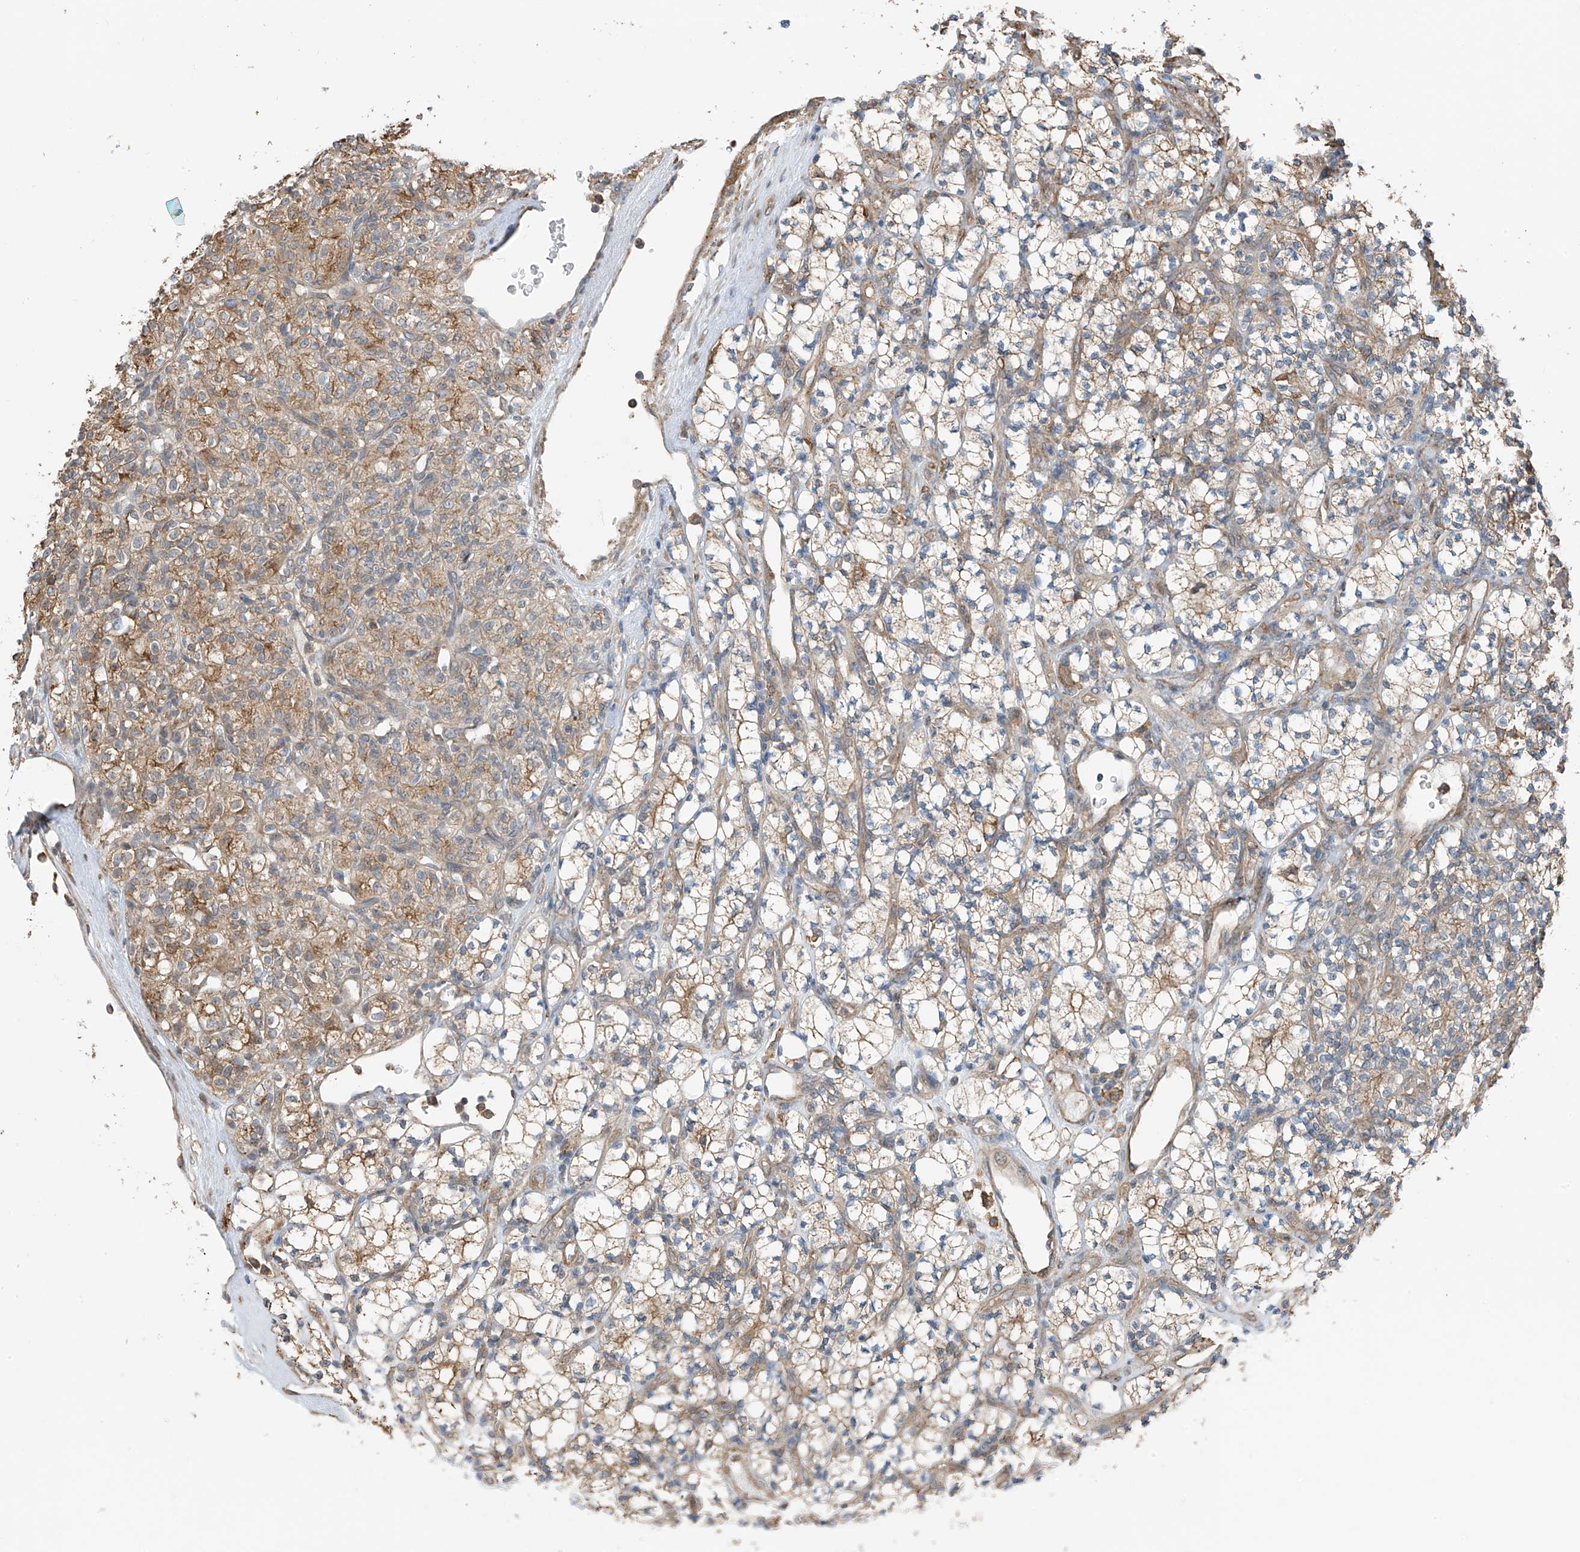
{"staining": {"intensity": "moderate", "quantity": "25%-75%", "location": "cytoplasmic/membranous"}, "tissue": "renal cancer", "cell_type": "Tumor cells", "image_type": "cancer", "snomed": [{"axis": "morphology", "description": "Adenocarcinoma, NOS"}, {"axis": "topography", "description": "Kidney"}], "caption": "Tumor cells demonstrate moderate cytoplasmic/membranous expression in about 25%-75% of cells in renal adenocarcinoma.", "gene": "ZNF189", "patient": {"sex": "male", "age": 77}}